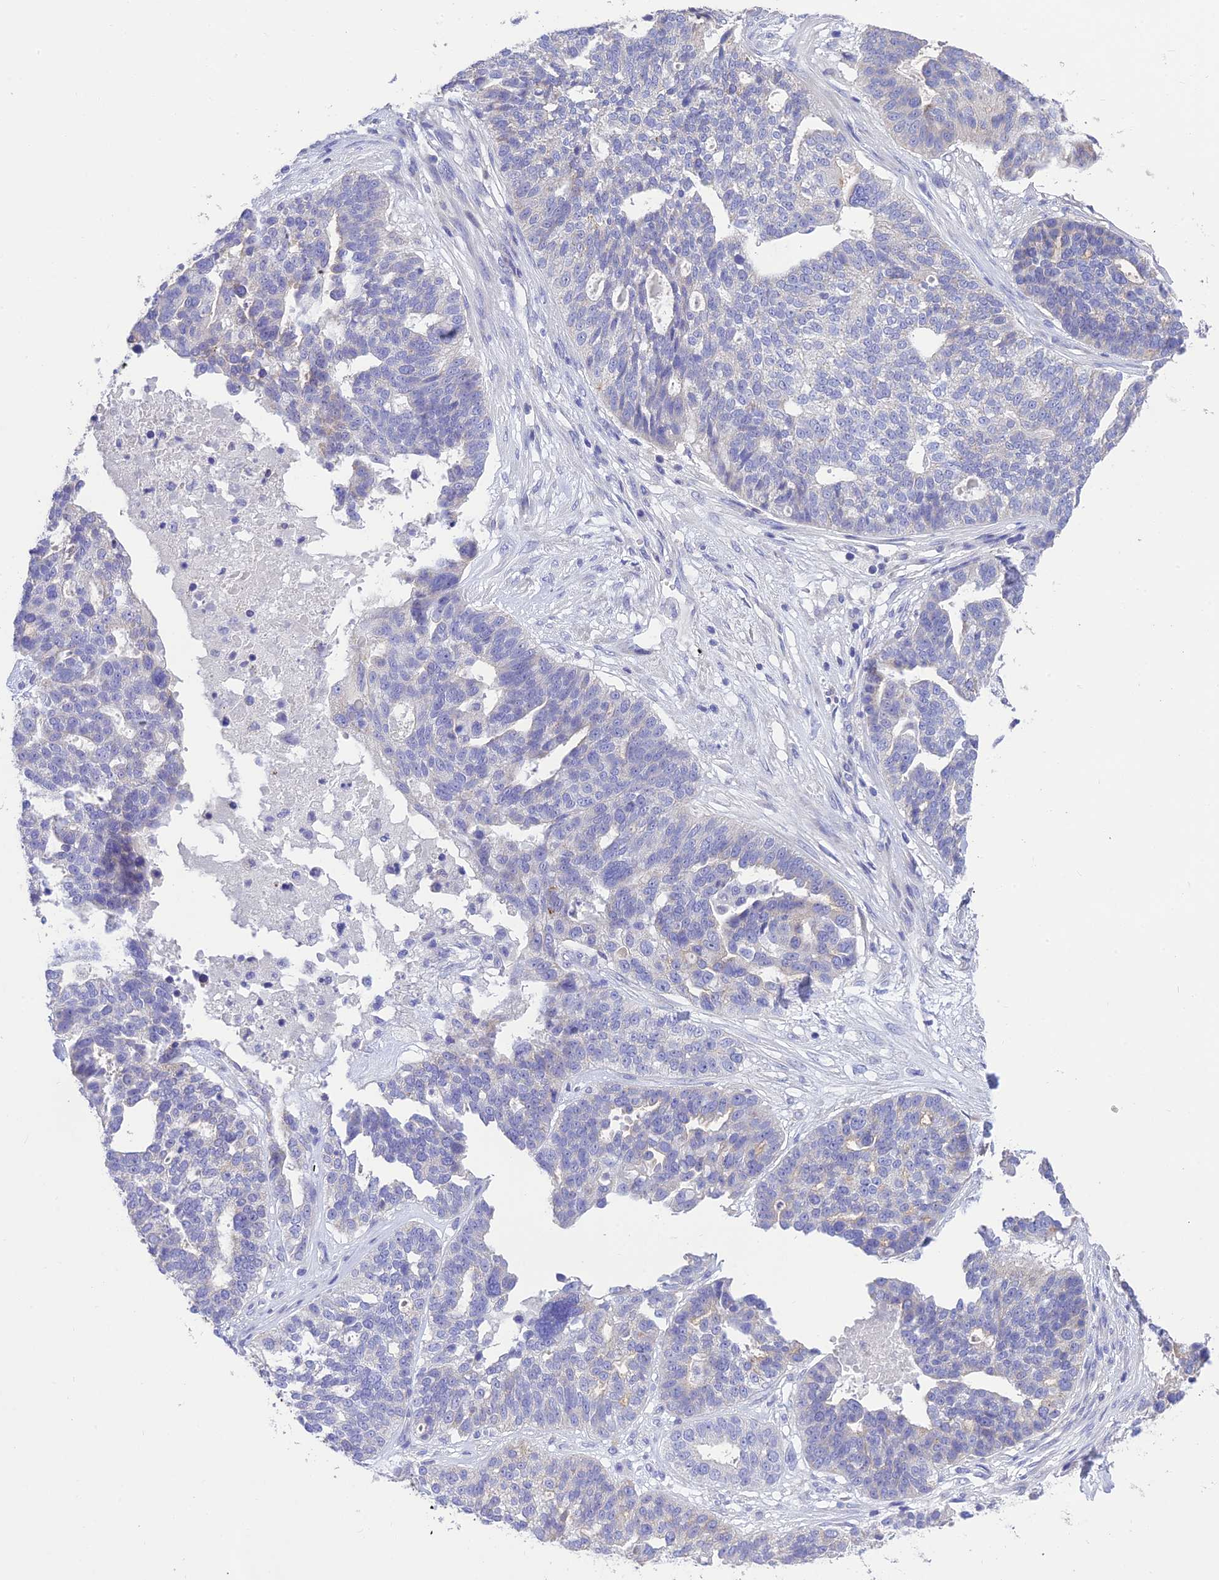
{"staining": {"intensity": "negative", "quantity": "none", "location": "none"}, "tissue": "ovarian cancer", "cell_type": "Tumor cells", "image_type": "cancer", "snomed": [{"axis": "morphology", "description": "Cystadenocarcinoma, serous, NOS"}, {"axis": "topography", "description": "Ovary"}], "caption": "Ovarian cancer (serous cystadenocarcinoma) was stained to show a protein in brown. There is no significant expression in tumor cells.", "gene": "HSD17B2", "patient": {"sex": "female", "age": 59}}